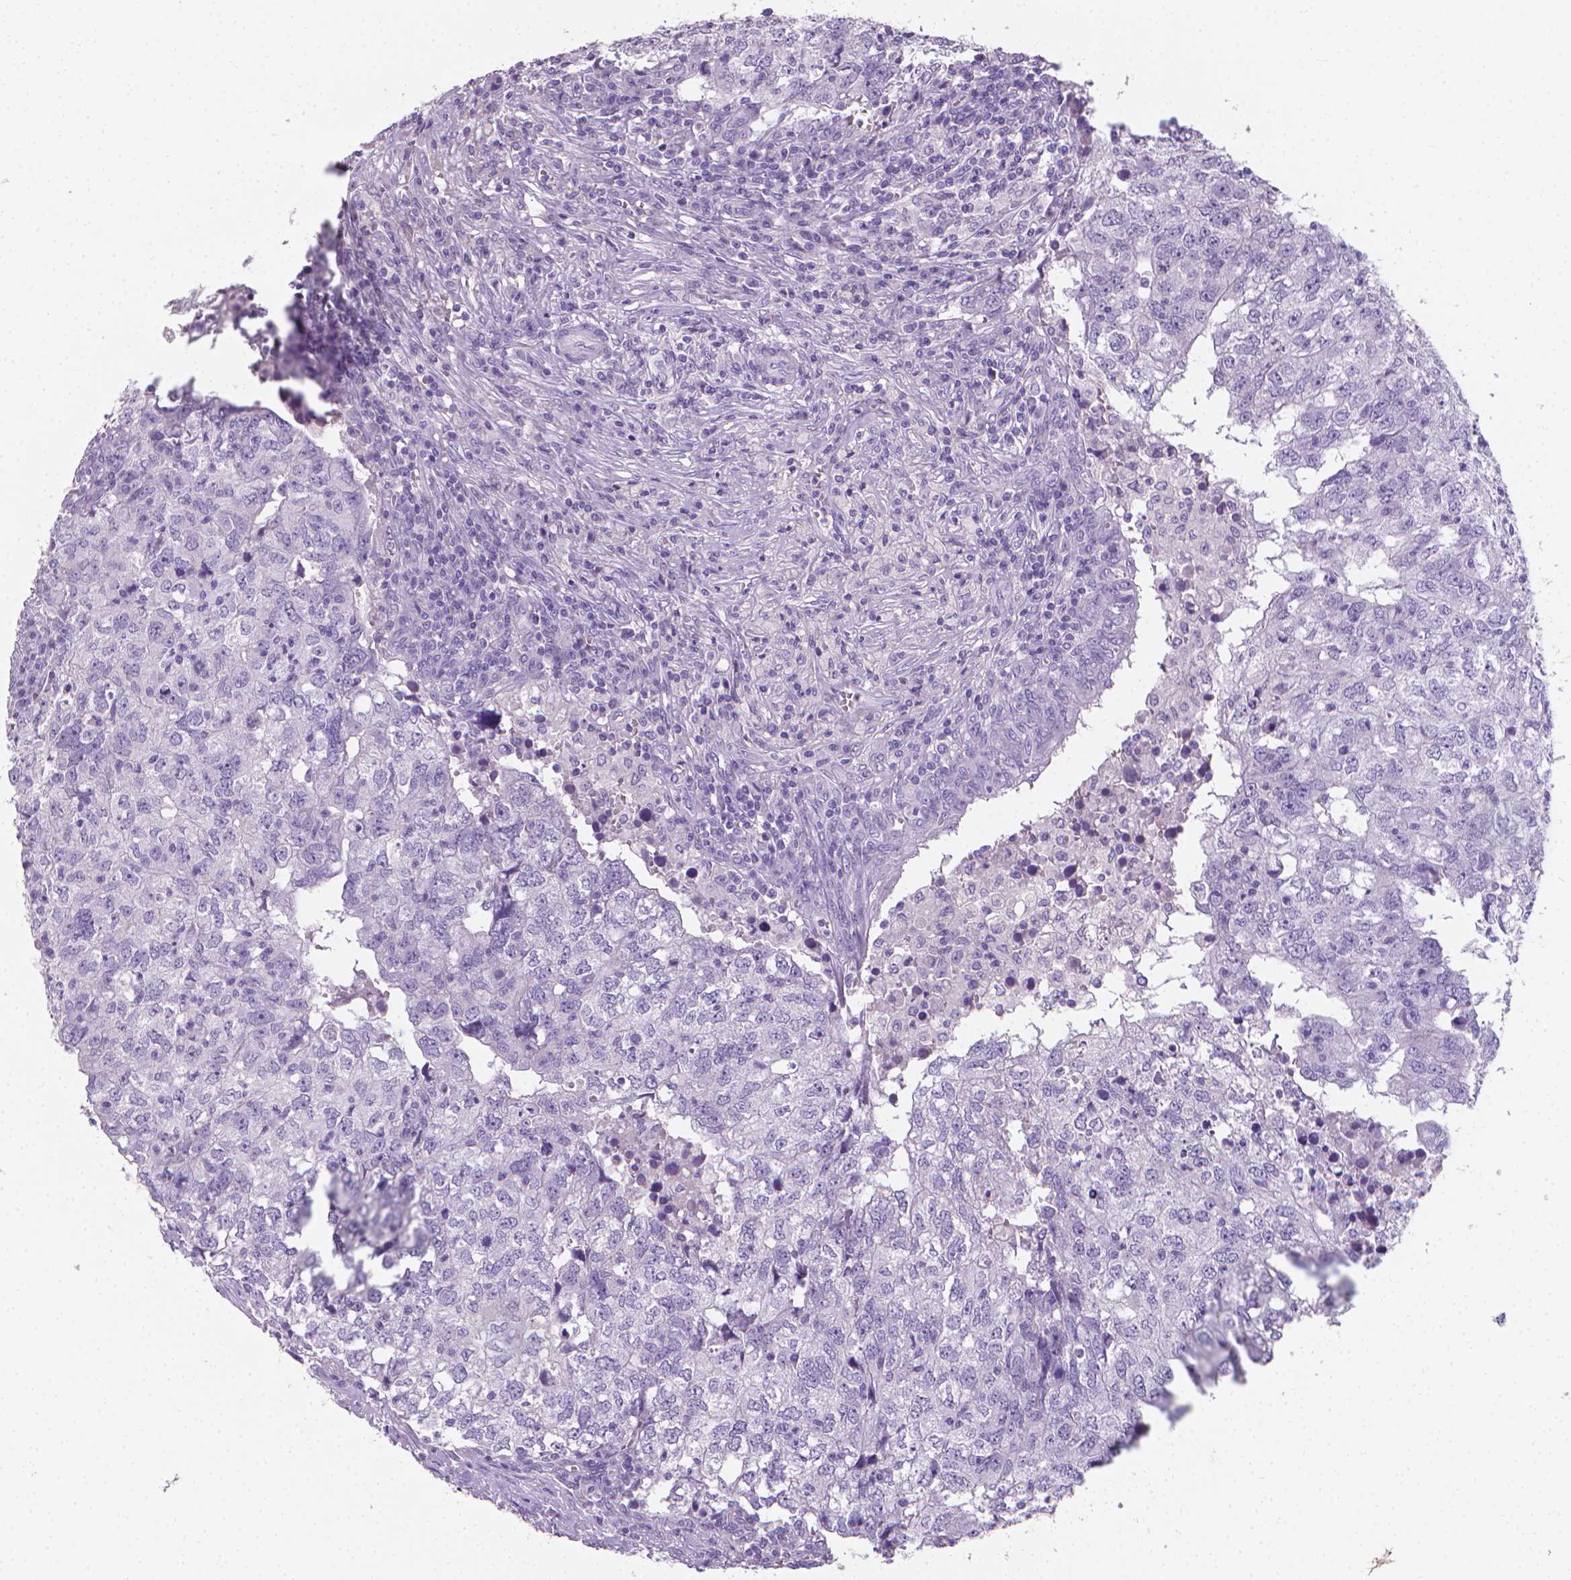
{"staining": {"intensity": "negative", "quantity": "none", "location": "none"}, "tissue": "breast cancer", "cell_type": "Tumor cells", "image_type": "cancer", "snomed": [{"axis": "morphology", "description": "Duct carcinoma"}, {"axis": "topography", "description": "Breast"}], "caption": "Immunohistochemical staining of human breast invasive ductal carcinoma displays no significant positivity in tumor cells.", "gene": "XPNPEP2", "patient": {"sex": "female", "age": 30}}